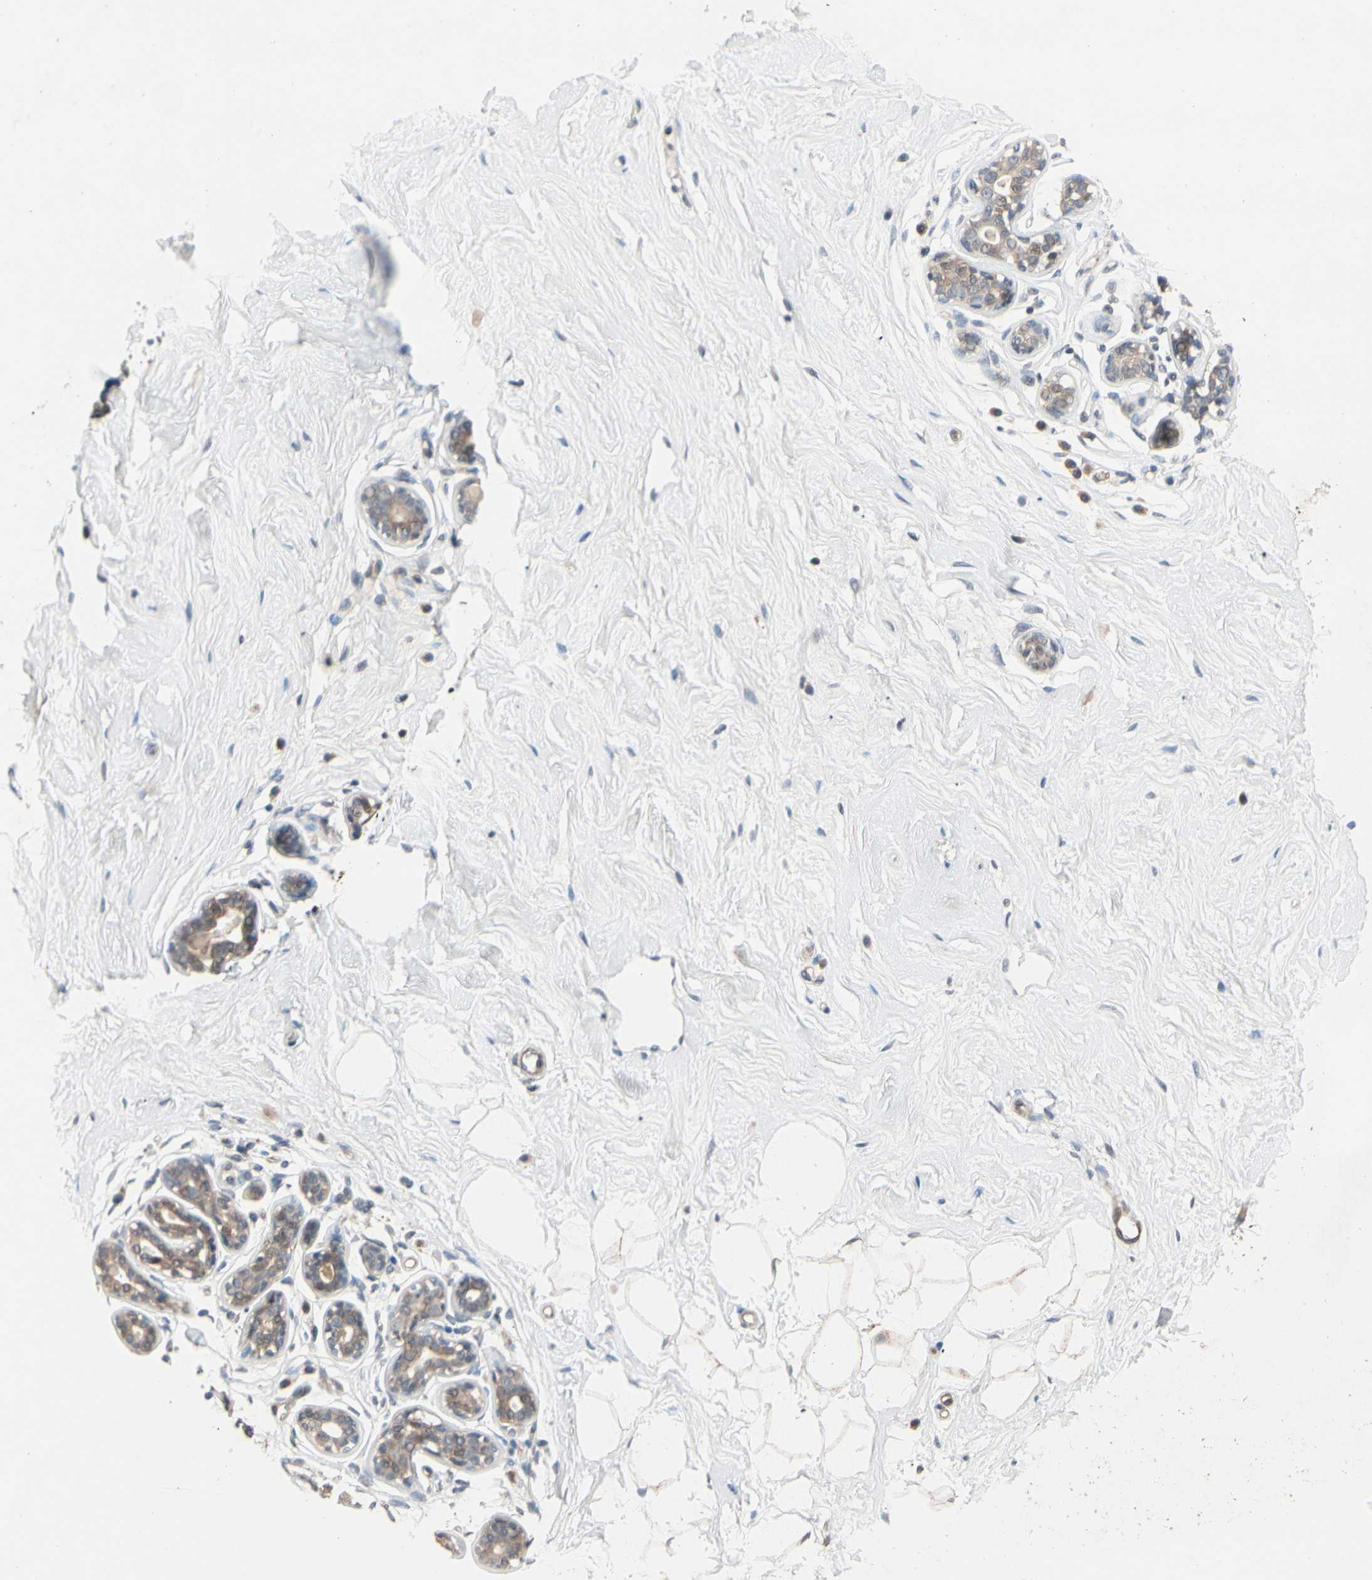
{"staining": {"intensity": "weak", "quantity": "25%-75%", "location": "cytoplasmic/membranous"}, "tissue": "breast", "cell_type": "Adipocytes", "image_type": "normal", "snomed": [{"axis": "morphology", "description": "Normal tissue, NOS"}, {"axis": "topography", "description": "Breast"}], "caption": "IHC photomicrograph of normal breast: human breast stained using immunohistochemistry exhibits low levels of weak protein expression localized specifically in the cytoplasmic/membranous of adipocytes, appearing as a cytoplasmic/membranous brown color.", "gene": "ACSL5", "patient": {"sex": "female", "age": 23}}